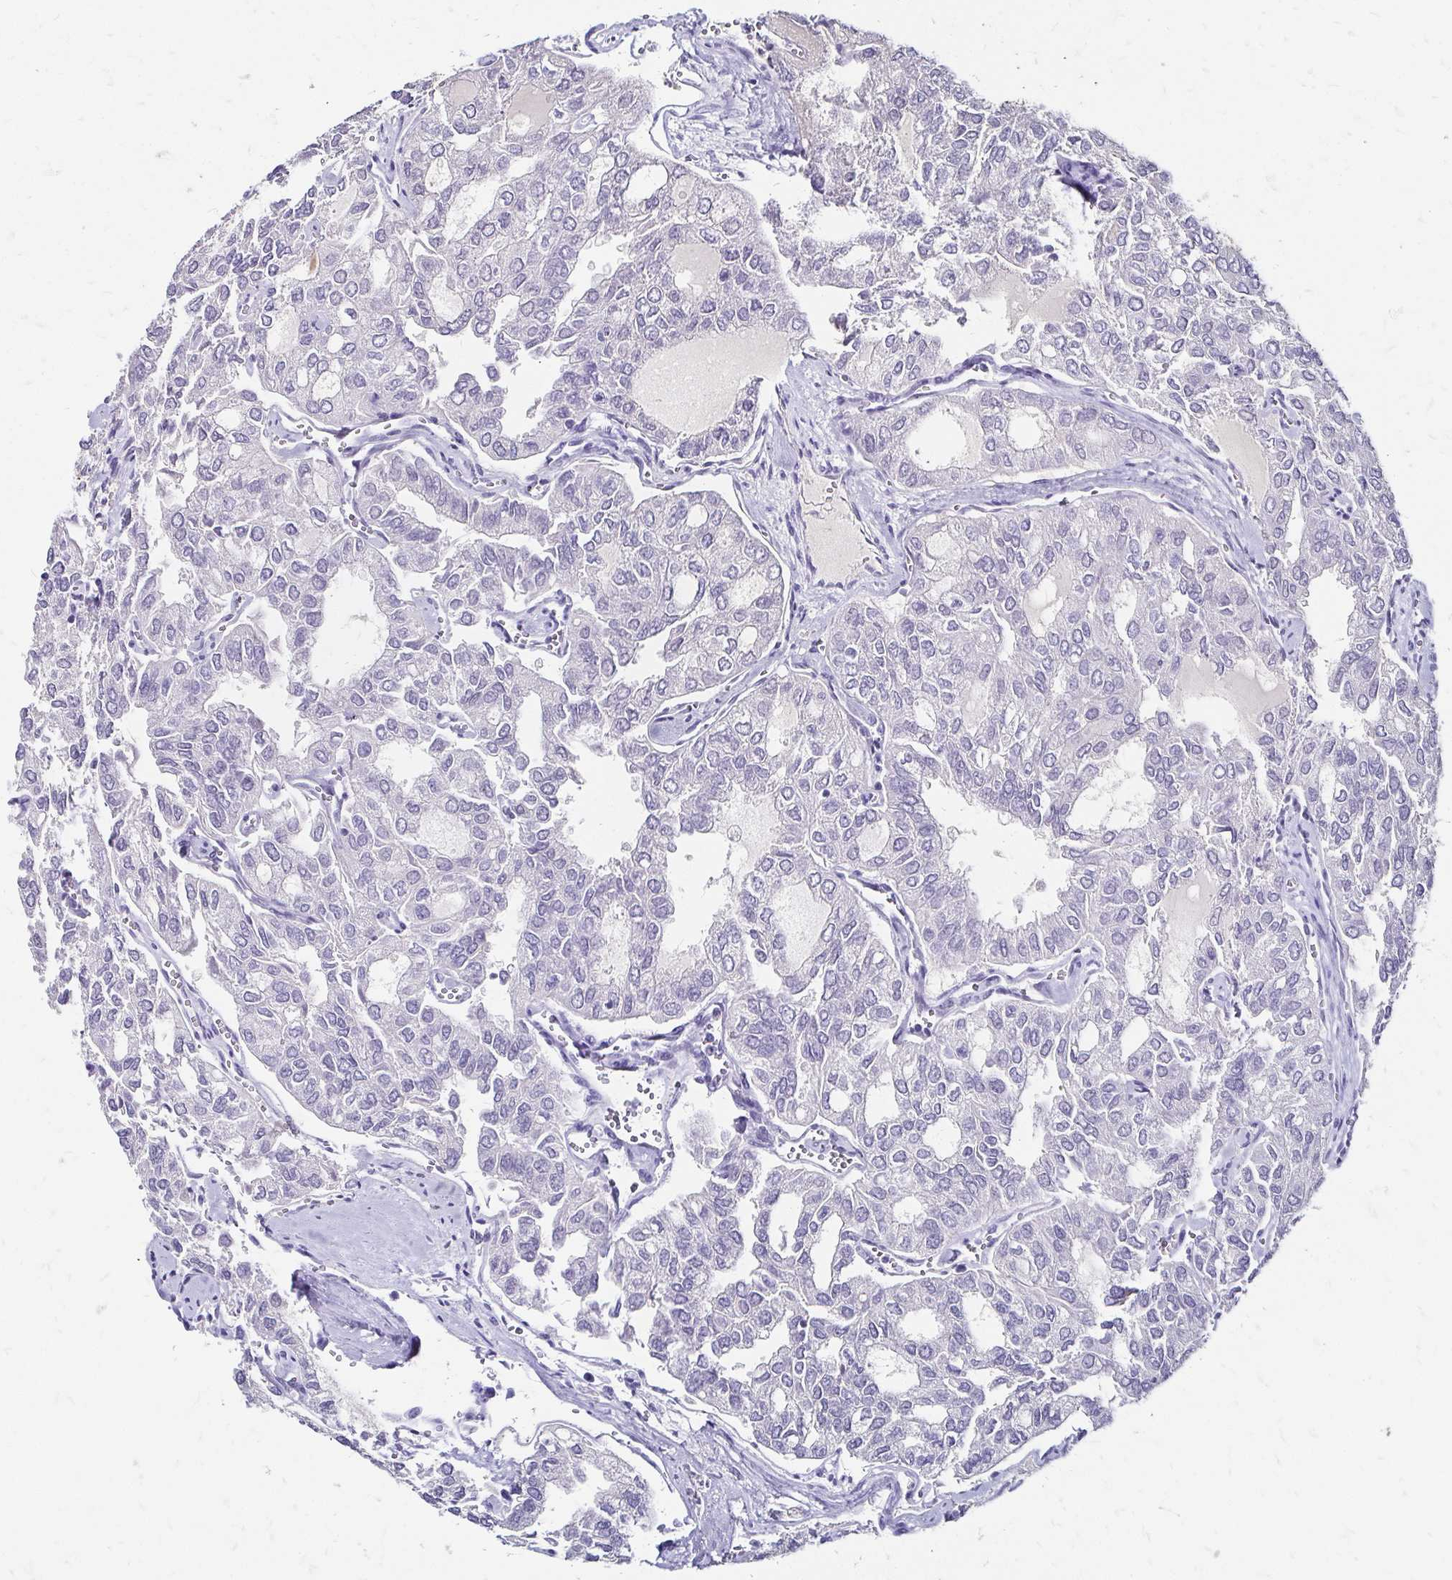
{"staining": {"intensity": "negative", "quantity": "none", "location": "none"}, "tissue": "thyroid cancer", "cell_type": "Tumor cells", "image_type": "cancer", "snomed": [{"axis": "morphology", "description": "Follicular adenoma carcinoma, NOS"}, {"axis": "topography", "description": "Thyroid gland"}], "caption": "This is an IHC photomicrograph of human thyroid cancer (follicular adenoma carcinoma). There is no positivity in tumor cells.", "gene": "SCG3", "patient": {"sex": "male", "age": 75}}